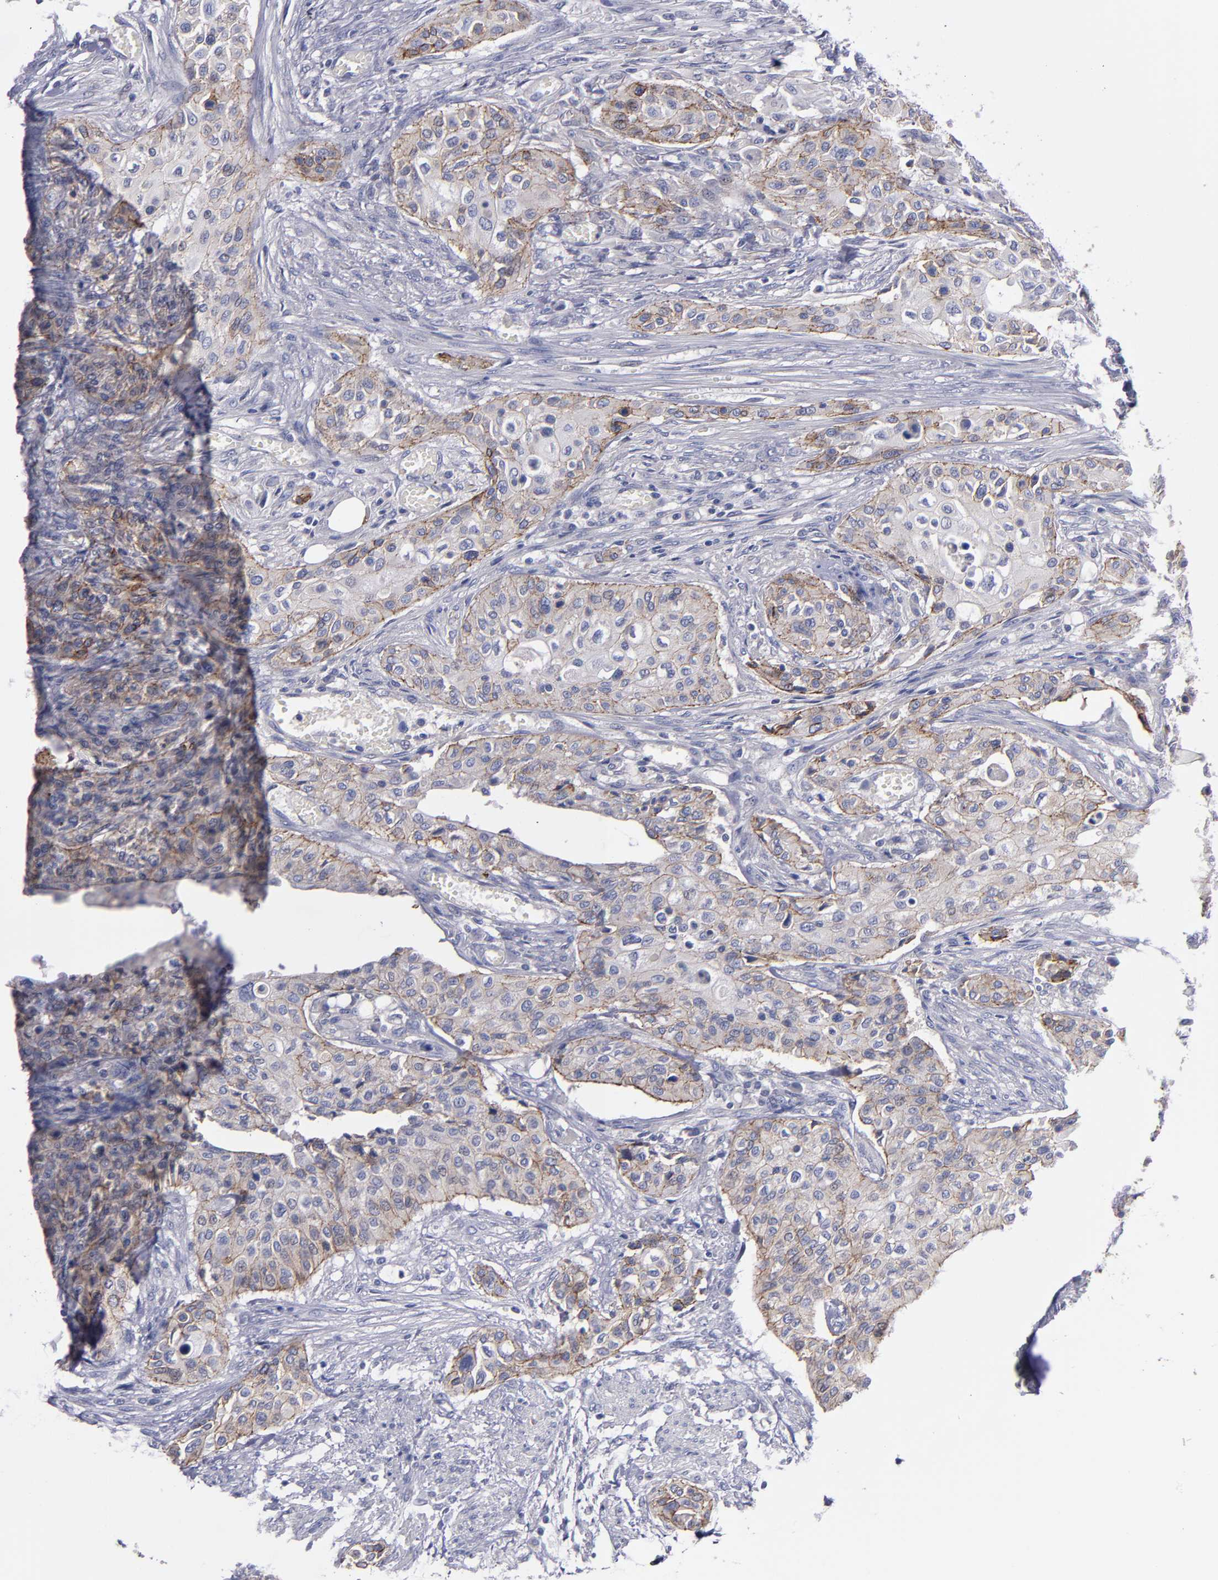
{"staining": {"intensity": "weak", "quantity": ">75%", "location": "cytoplasmic/membranous"}, "tissue": "urothelial cancer", "cell_type": "Tumor cells", "image_type": "cancer", "snomed": [{"axis": "morphology", "description": "Urothelial carcinoma, High grade"}, {"axis": "topography", "description": "Urinary bladder"}], "caption": "Immunohistochemistry (IHC) of human high-grade urothelial carcinoma shows low levels of weak cytoplasmic/membranous expression in about >75% of tumor cells.", "gene": "CDH3", "patient": {"sex": "male", "age": 74}}